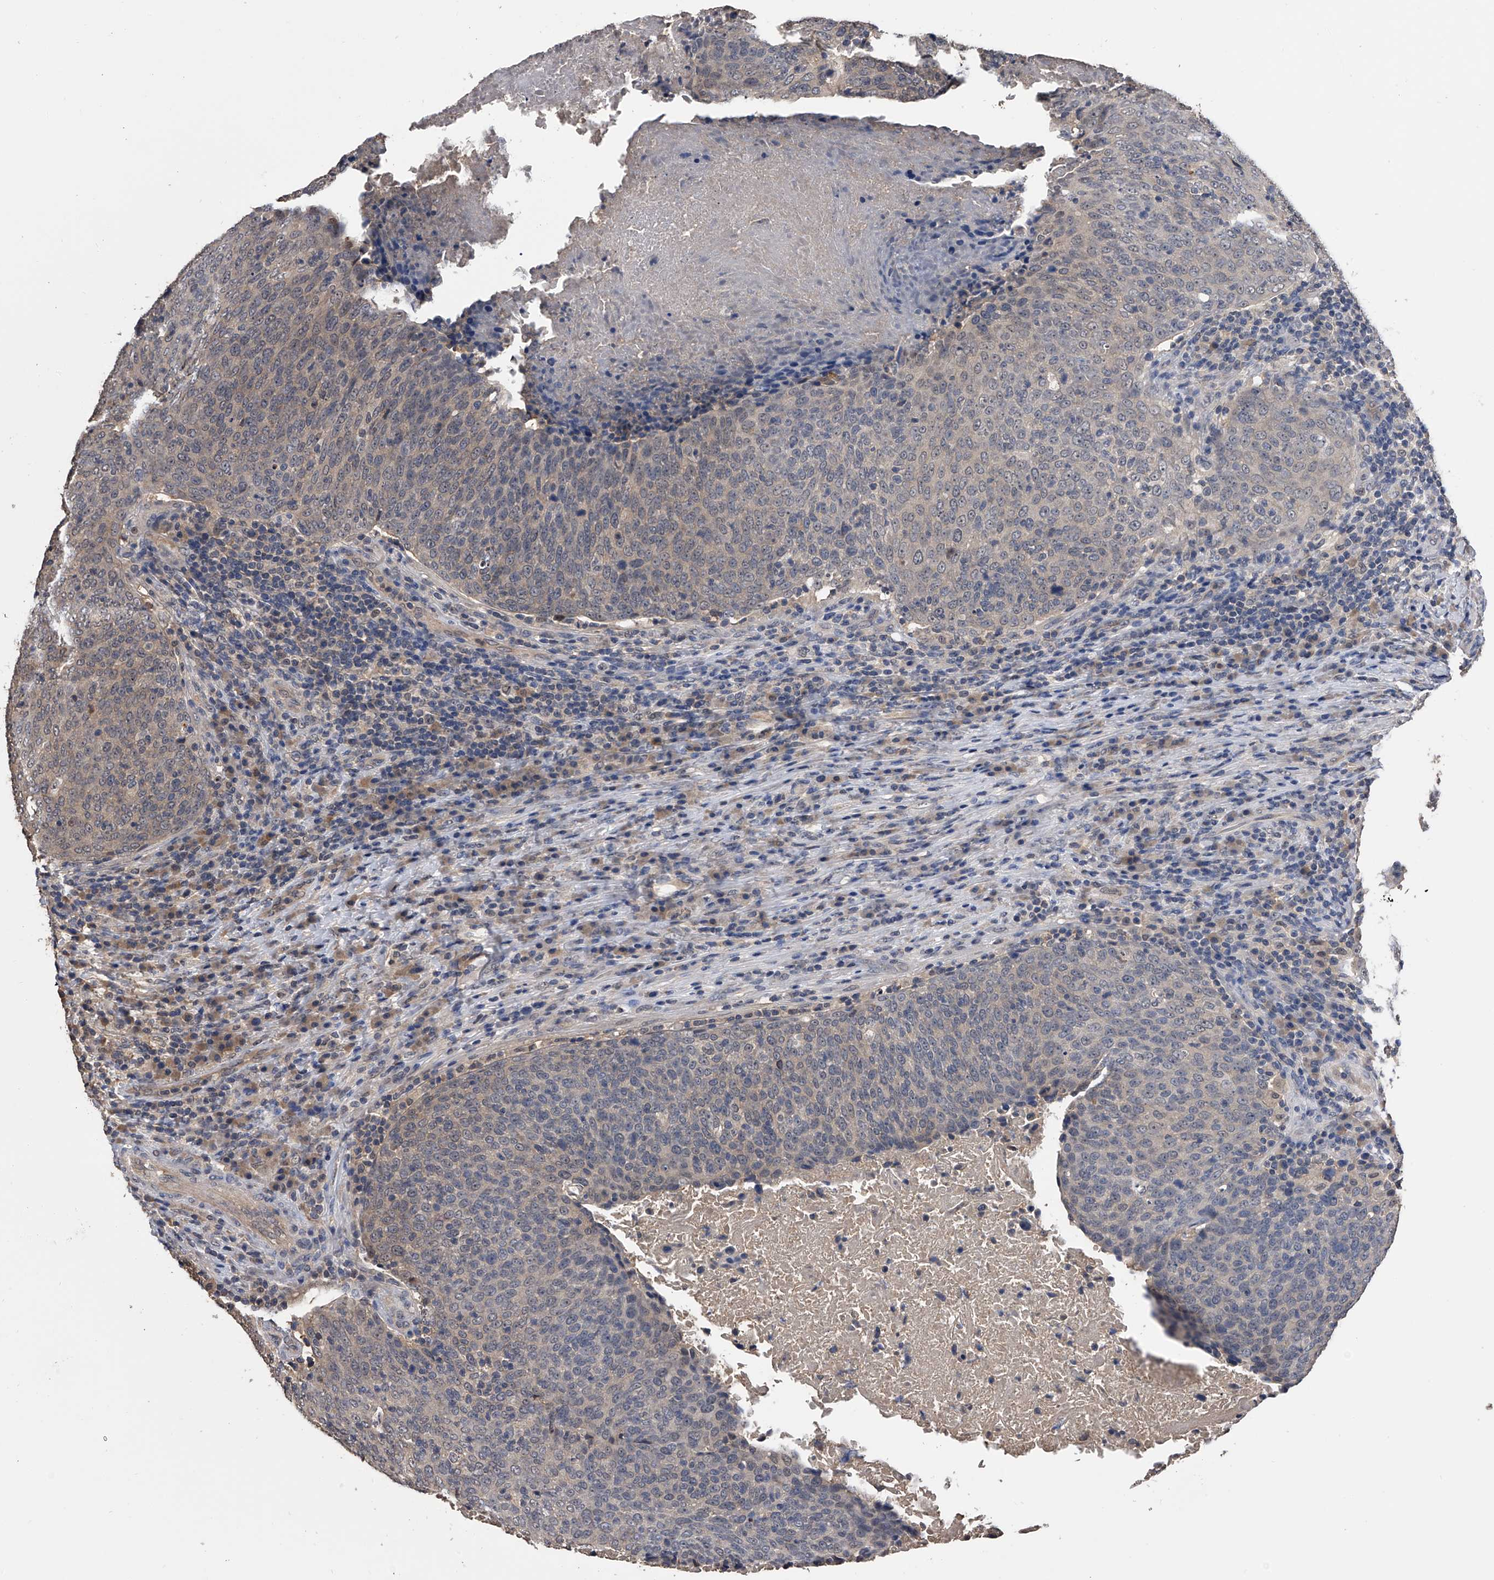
{"staining": {"intensity": "negative", "quantity": "none", "location": "none"}, "tissue": "head and neck cancer", "cell_type": "Tumor cells", "image_type": "cancer", "snomed": [{"axis": "morphology", "description": "Squamous cell carcinoma, NOS"}, {"axis": "morphology", "description": "Squamous cell carcinoma, metastatic, NOS"}, {"axis": "topography", "description": "Lymph node"}, {"axis": "topography", "description": "Head-Neck"}], "caption": "The histopathology image reveals no staining of tumor cells in squamous cell carcinoma (head and neck).", "gene": "EFCAB7", "patient": {"sex": "male", "age": 62}}